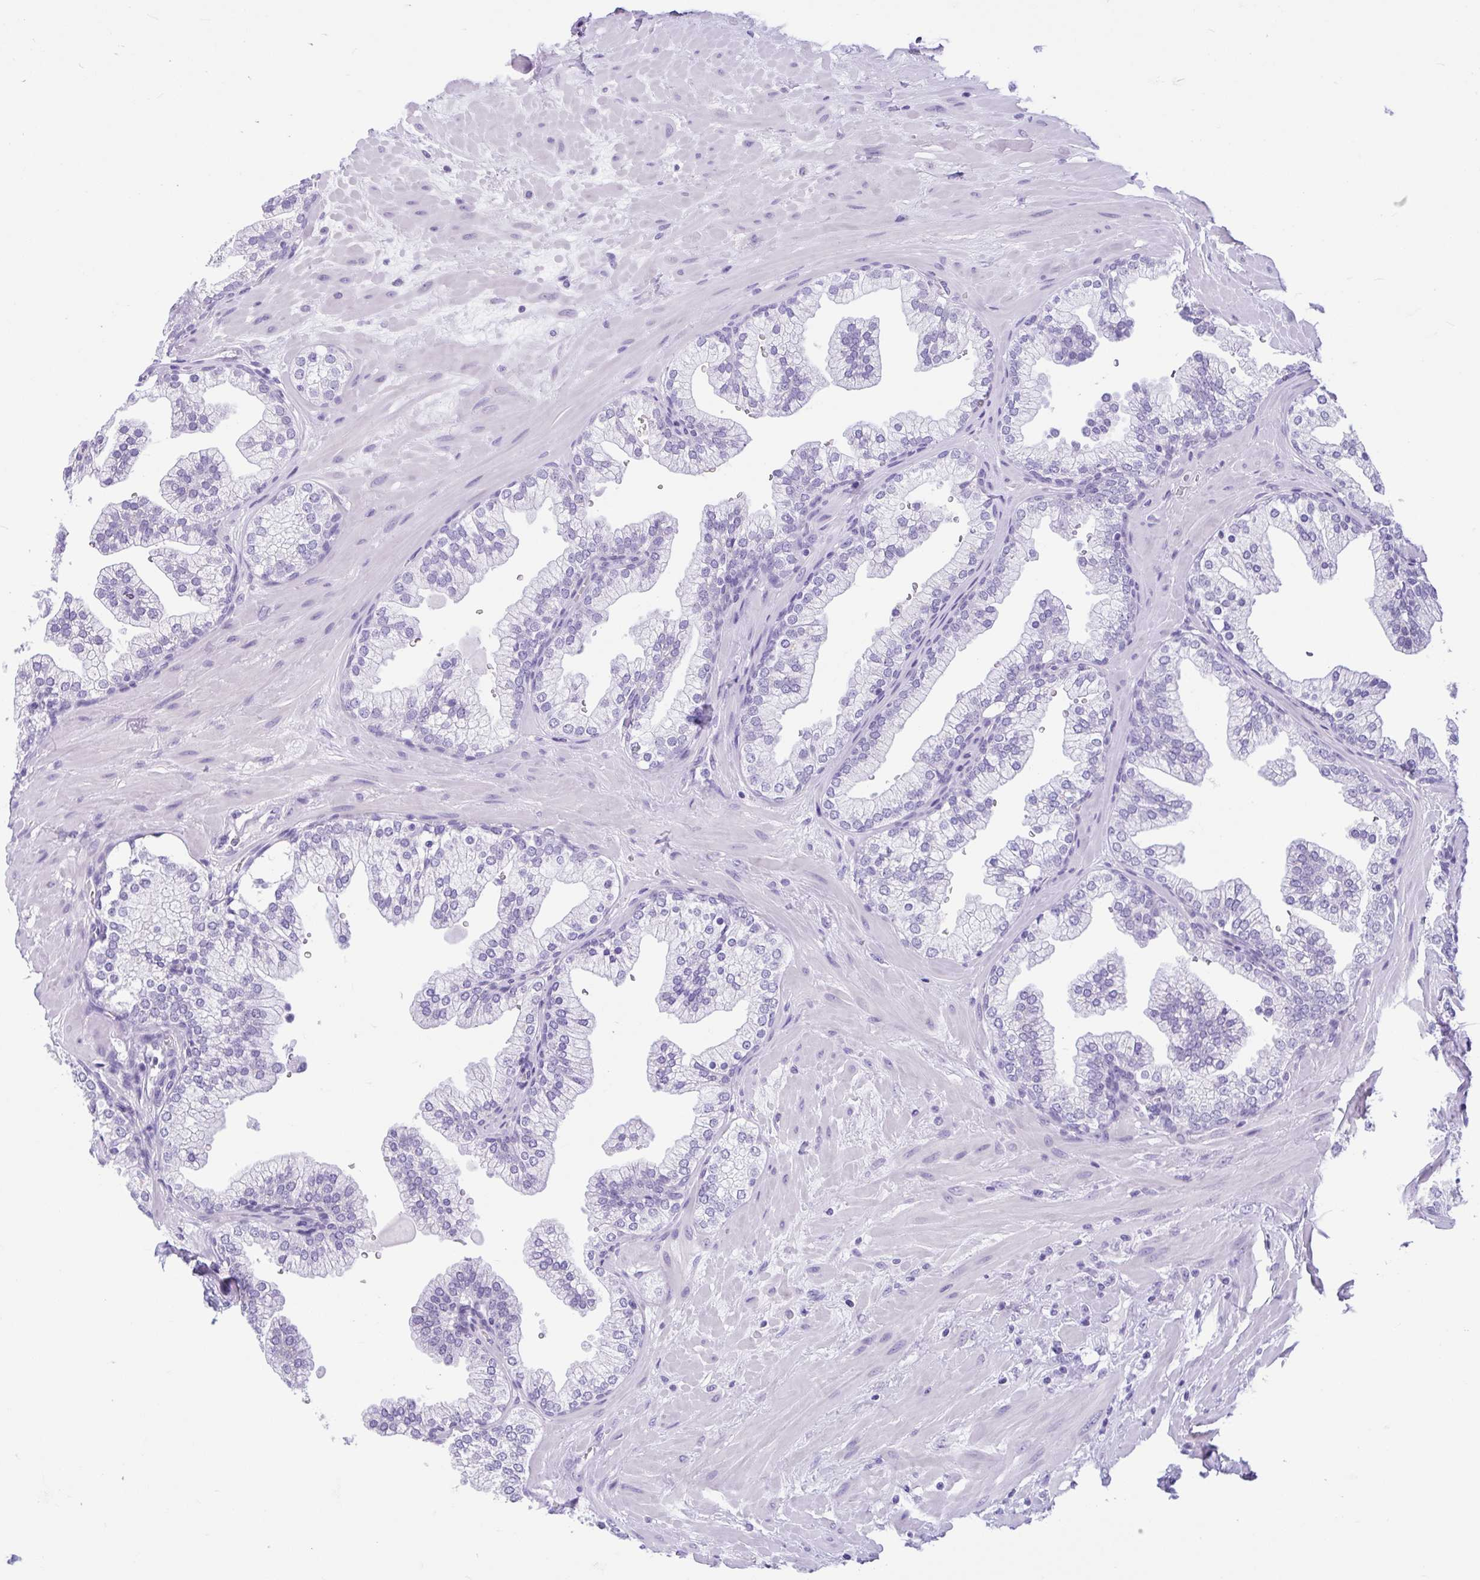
{"staining": {"intensity": "negative", "quantity": "none", "location": "none"}, "tissue": "prostate", "cell_type": "Glandular cells", "image_type": "normal", "snomed": [{"axis": "morphology", "description": "Normal tissue, NOS"}, {"axis": "topography", "description": "Prostate"}, {"axis": "topography", "description": "Peripheral nerve tissue"}], "caption": "High magnification brightfield microscopy of benign prostate stained with DAB (3,3'-diaminobenzidine) (brown) and counterstained with hematoxylin (blue): glandular cells show no significant positivity. (DAB immunohistochemistry with hematoxylin counter stain).", "gene": "ENSG00000274792", "patient": {"sex": "male", "age": 61}}